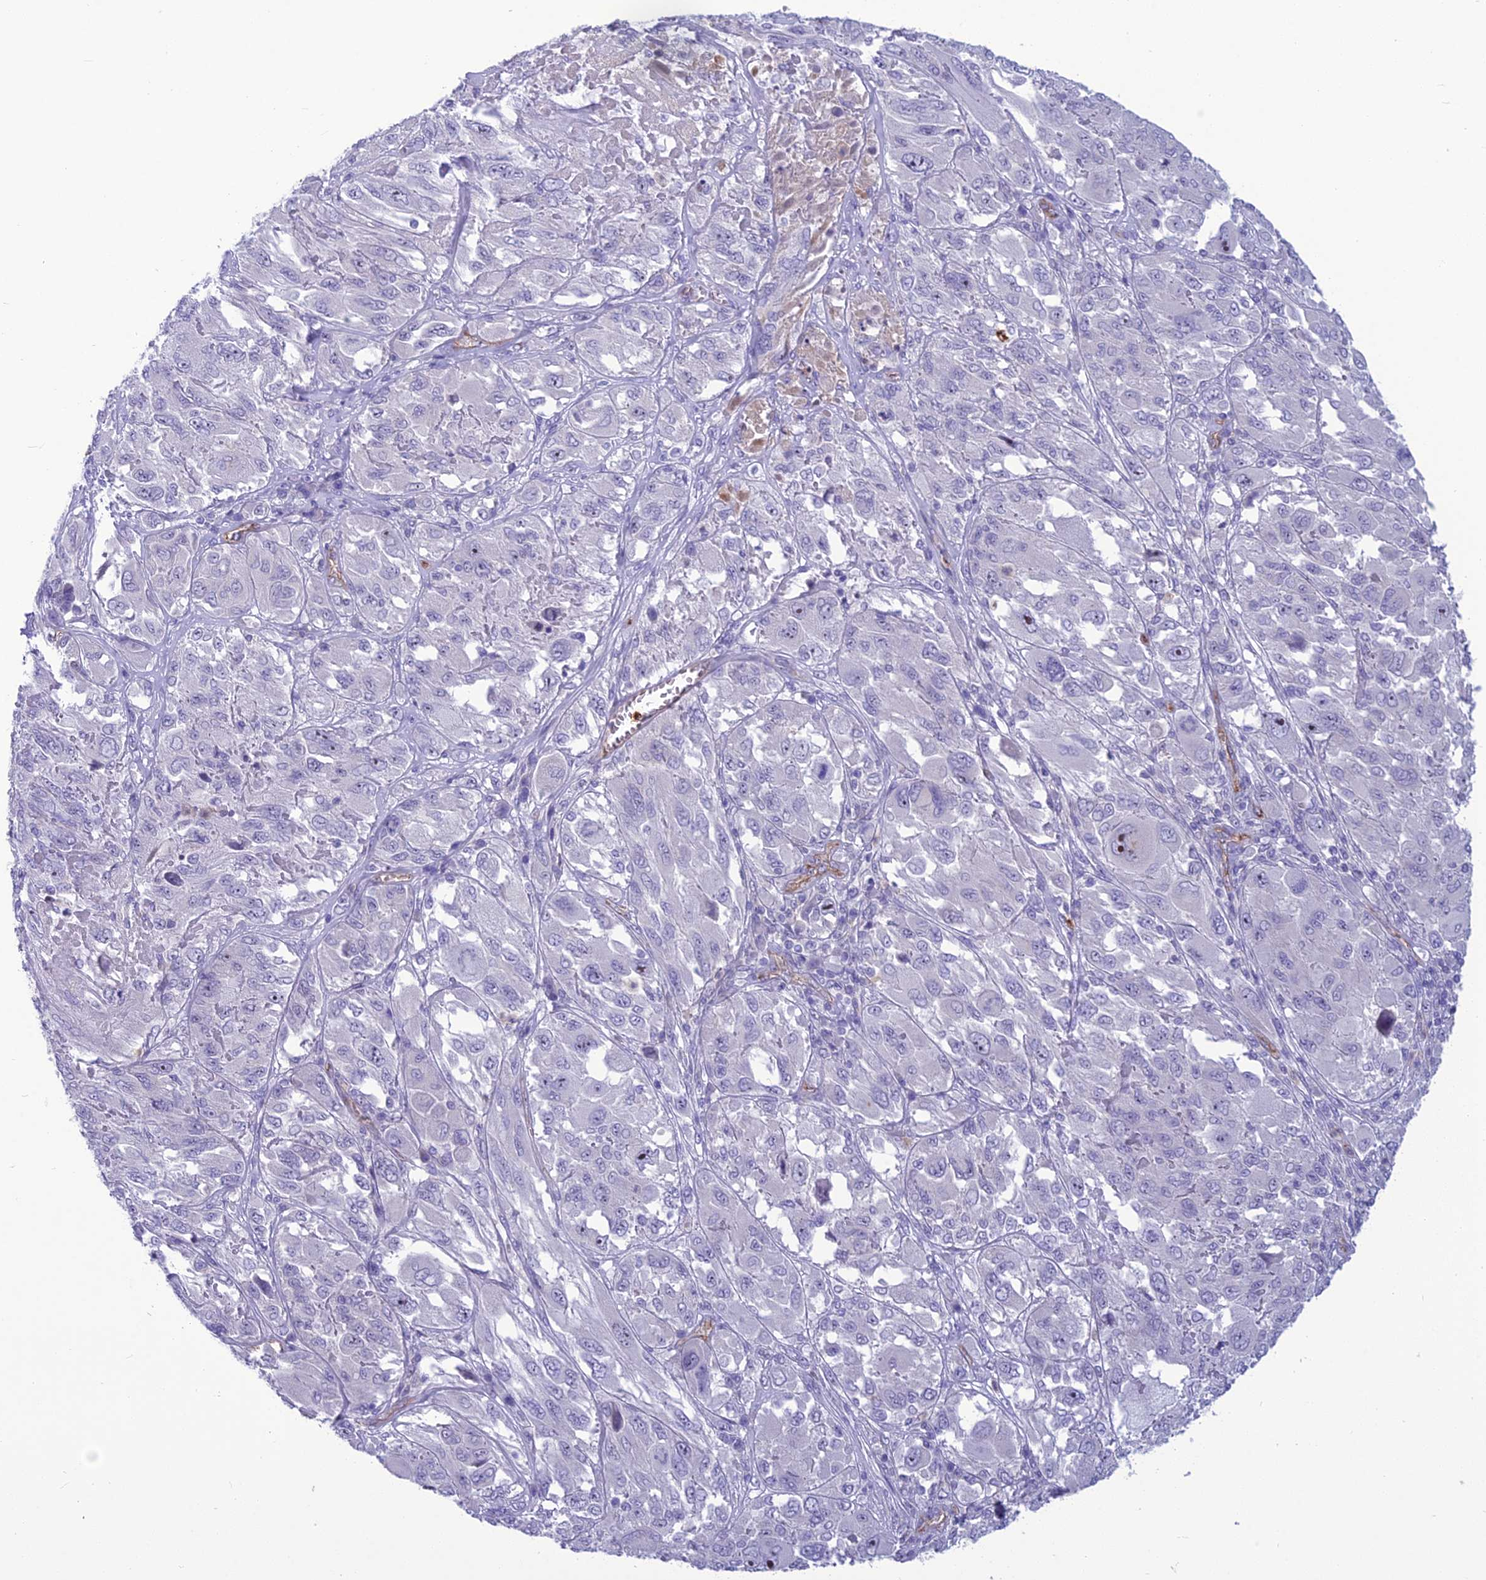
{"staining": {"intensity": "negative", "quantity": "none", "location": "none"}, "tissue": "melanoma", "cell_type": "Tumor cells", "image_type": "cancer", "snomed": [{"axis": "morphology", "description": "Malignant melanoma, NOS"}, {"axis": "topography", "description": "Skin"}], "caption": "Melanoma was stained to show a protein in brown. There is no significant expression in tumor cells.", "gene": "BBS7", "patient": {"sex": "female", "age": 91}}